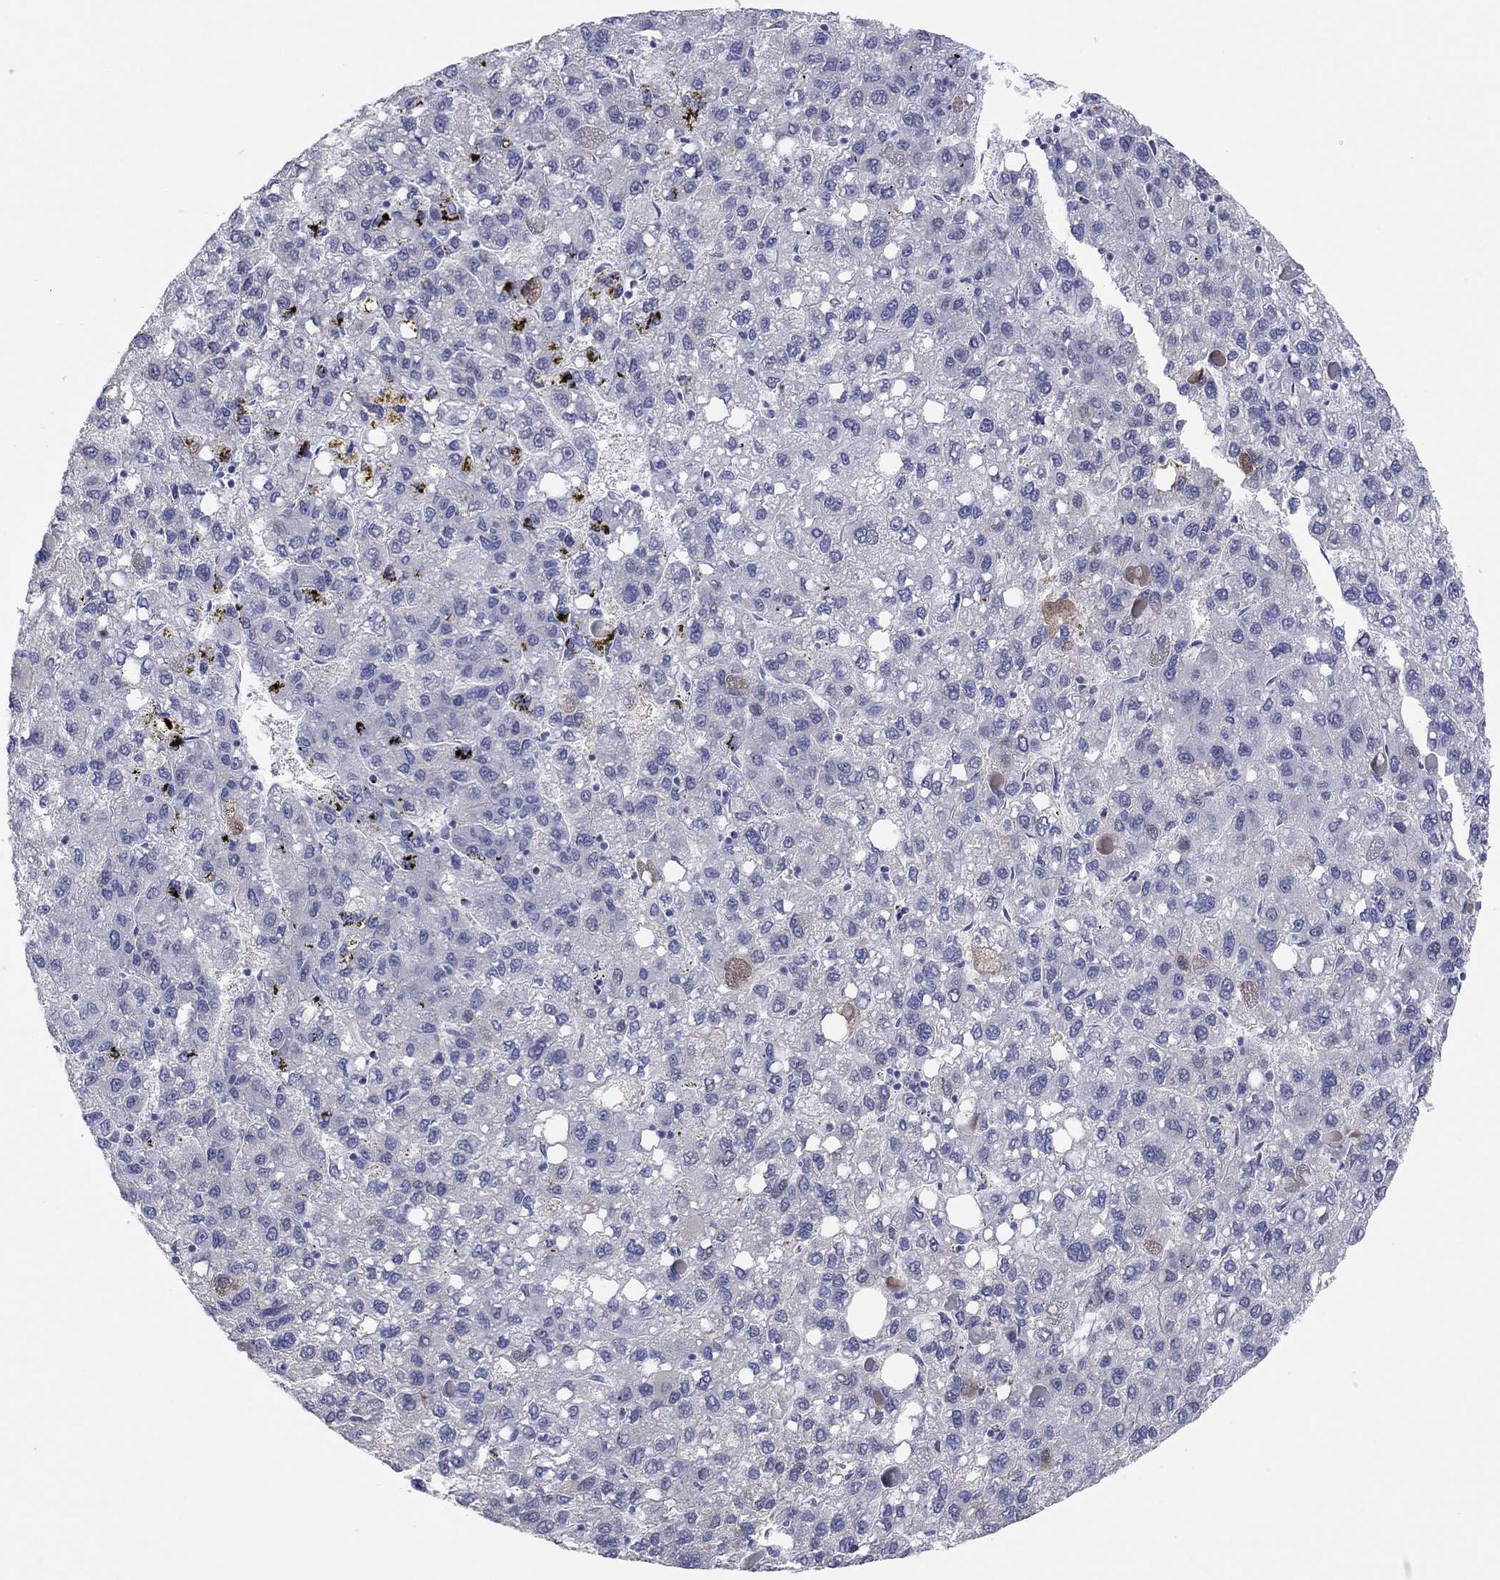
{"staining": {"intensity": "negative", "quantity": "none", "location": "none"}, "tissue": "liver cancer", "cell_type": "Tumor cells", "image_type": "cancer", "snomed": [{"axis": "morphology", "description": "Carcinoma, Hepatocellular, NOS"}, {"axis": "topography", "description": "Liver"}], "caption": "This photomicrograph is of liver cancer (hepatocellular carcinoma) stained with immunohistochemistry (IHC) to label a protein in brown with the nuclei are counter-stained blue. There is no expression in tumor cells. (Immunohistochemistry (ihc), brightfield microscopy, high magnification).", "gene": "CPNE6", "patient": {"sex": "female", "age": 82}}